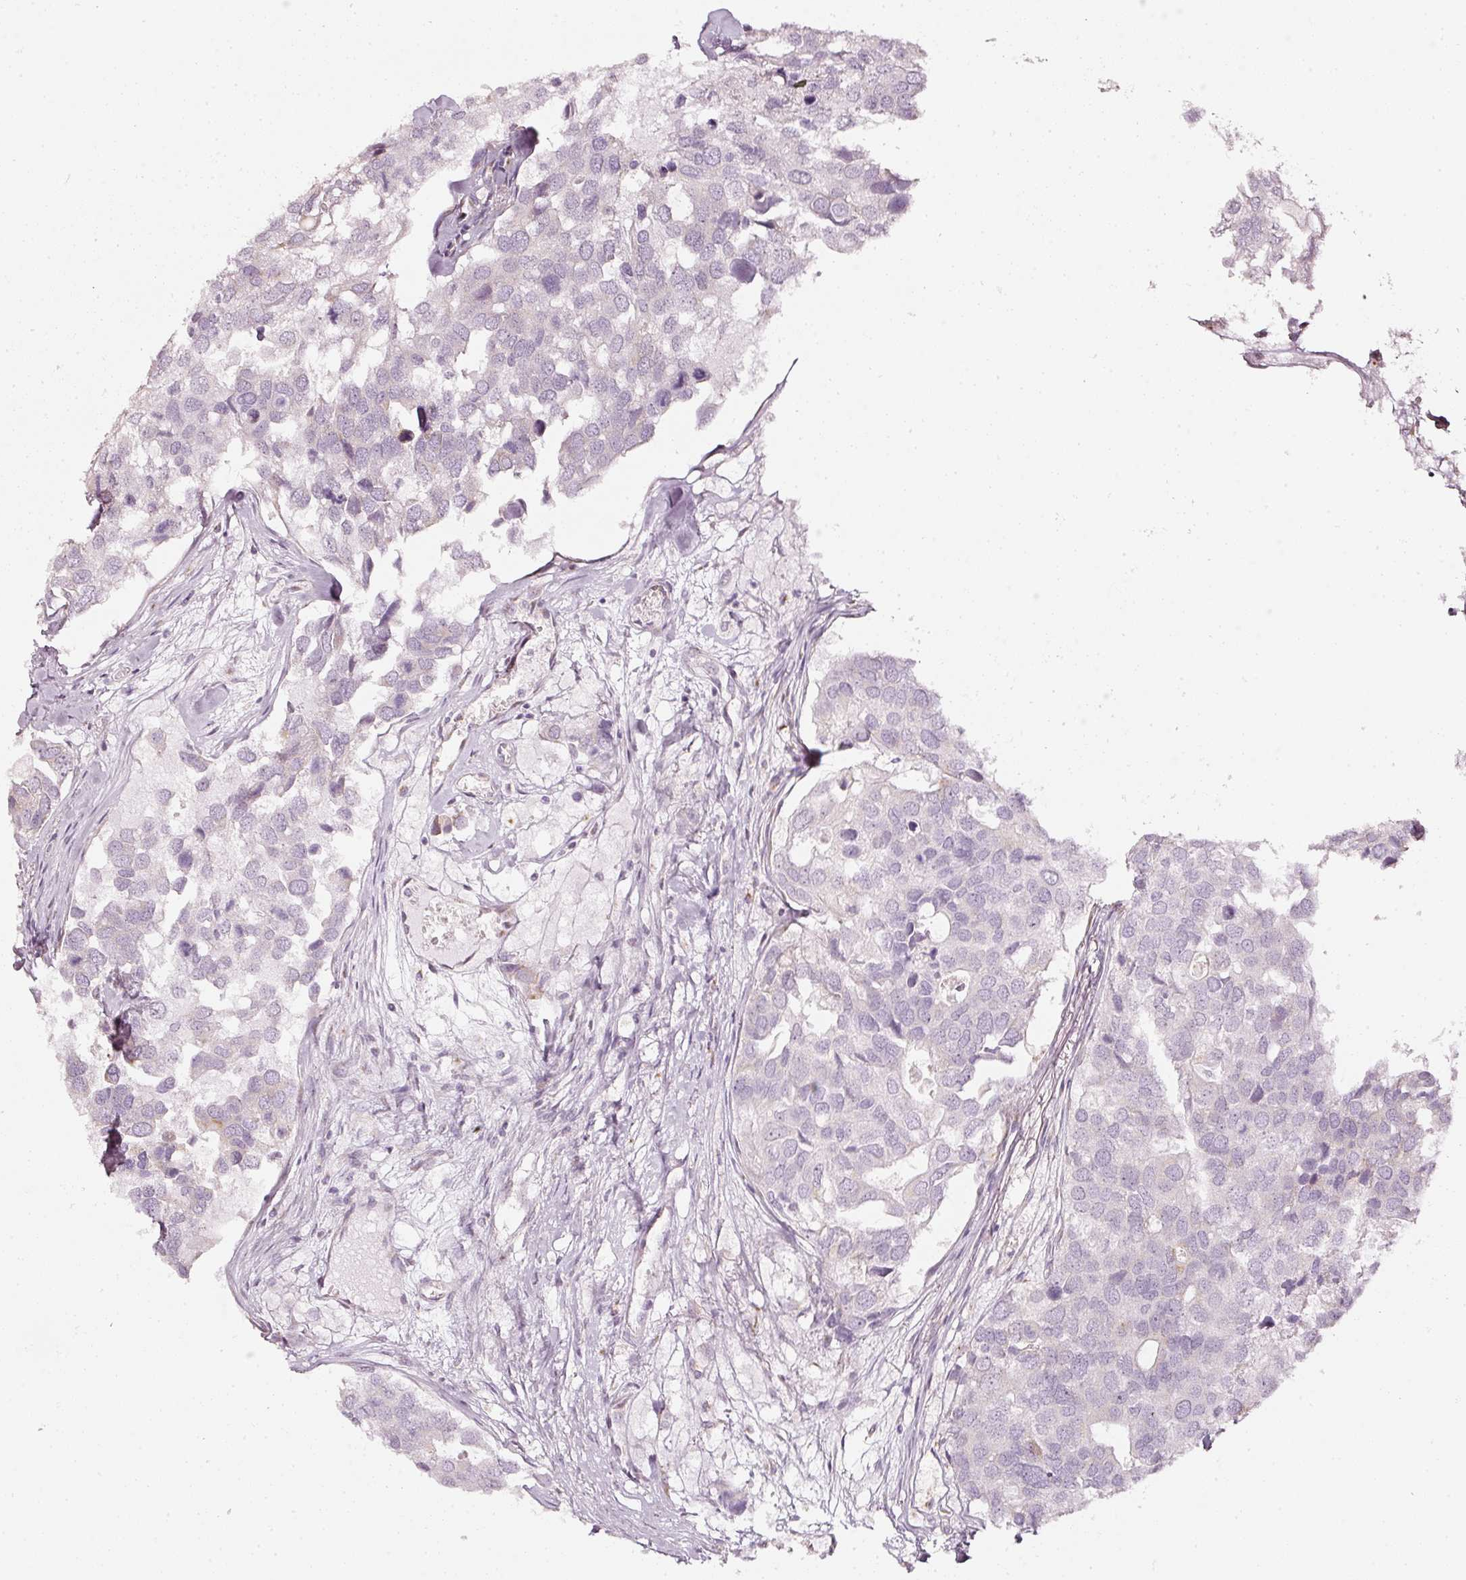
{"staining": {"intensity": "negative", "quantity": "none", "location": "none"}, "tissue": "breast cancer", "cell_type": "Tumor cells", "image_type": "cancer", "snomed": [{"axis": "morphology", "description": "Duct carcinoma"}, {"axis": "topography", "description": "Breast"}], "caption": "A histopathology image of human breast cancer is negative for staining in tumor cells. Nuclei are stained in blue.", "gene": "SDF4", "patient": {"sex": "female", "age": 83}}